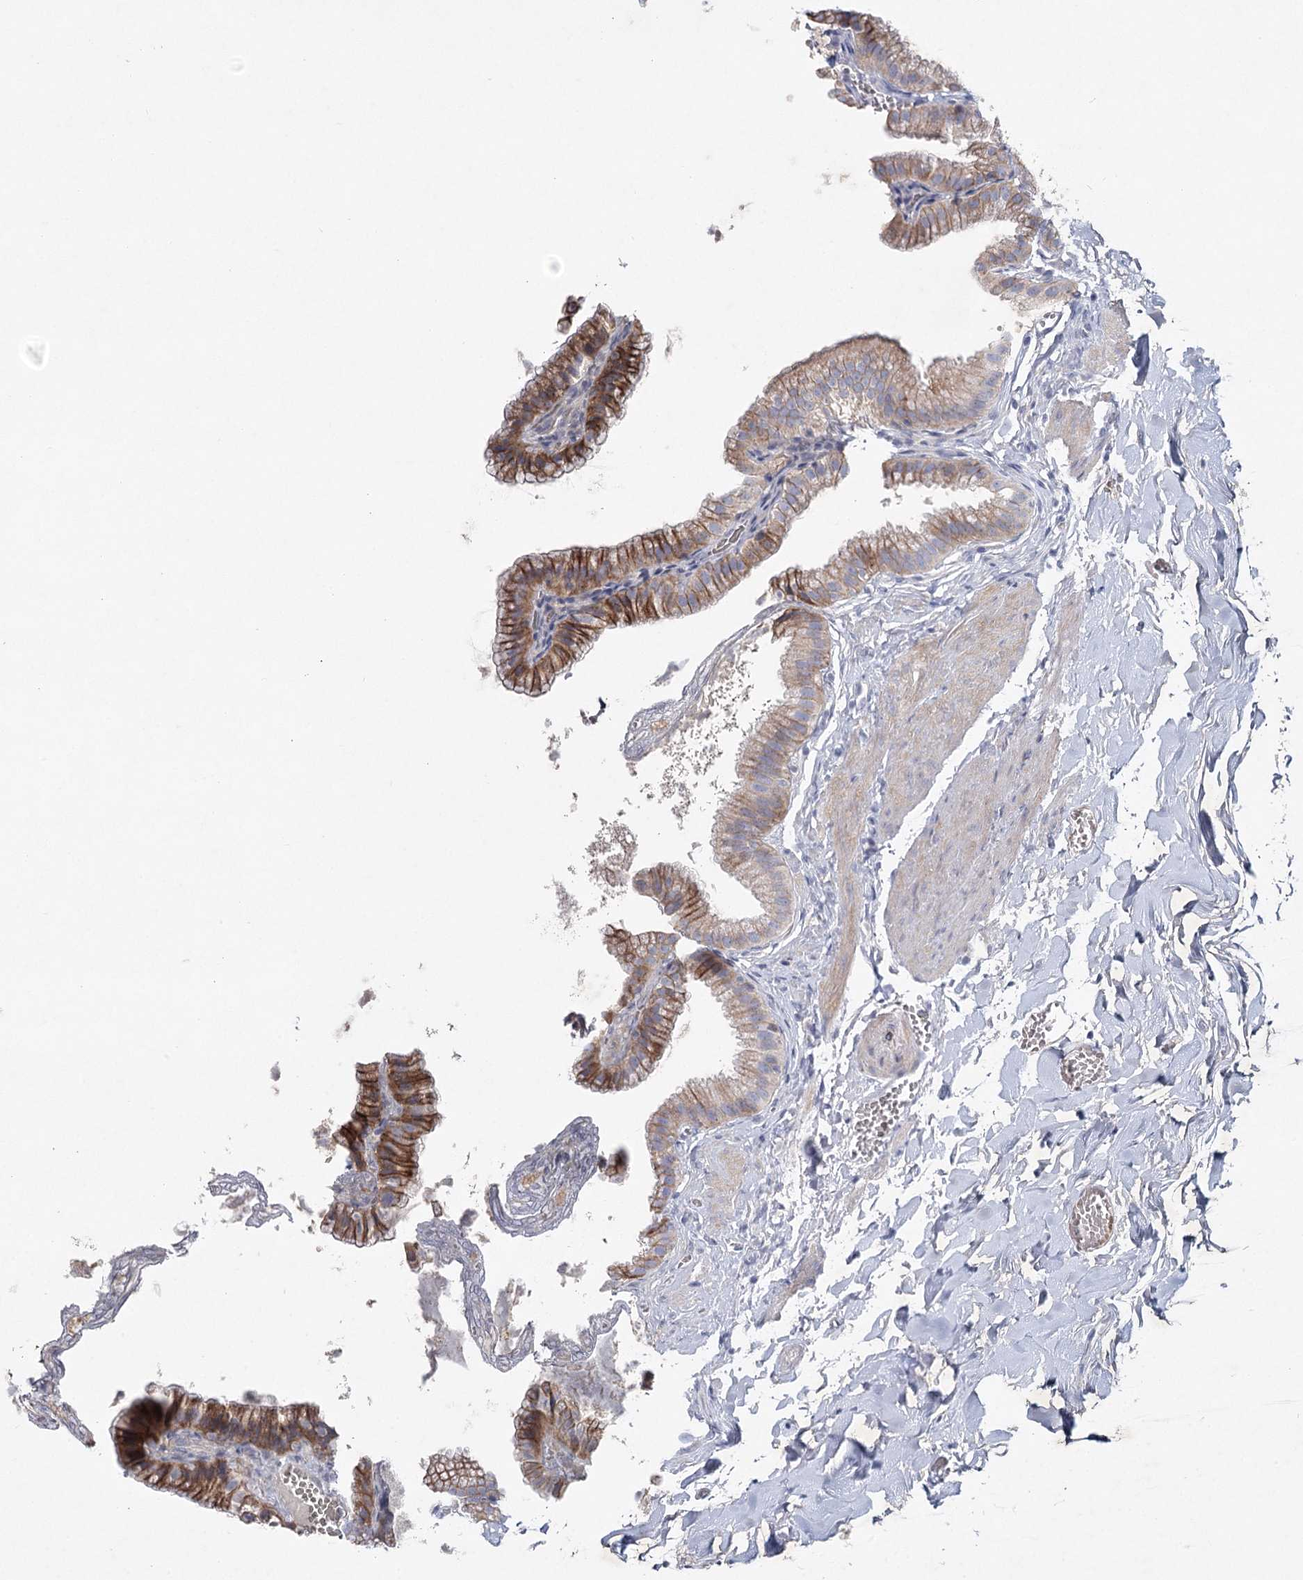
{"staining": {"intensity": "moderate", "quantity": "25%-75%", "location": "cytoplasmic/membranous"}, "tissue": "gallbladder", "cell_type": "Glandular cells", "image_type": "normal", "snomed": [{"axis": "morphology", "description": "Normal tissue, NOS"}, {"axis": "topography", "description": "Gallbladder"}], "caption": "Approximately 25%-75% of glandular cells in normal human gallbladder show moderate cytoplasmic/membranous protein expression as visualized by brown immunohistochemical staining.", "gene": "MAP3K13", "patient": {"sex": "male", "age": 38}}